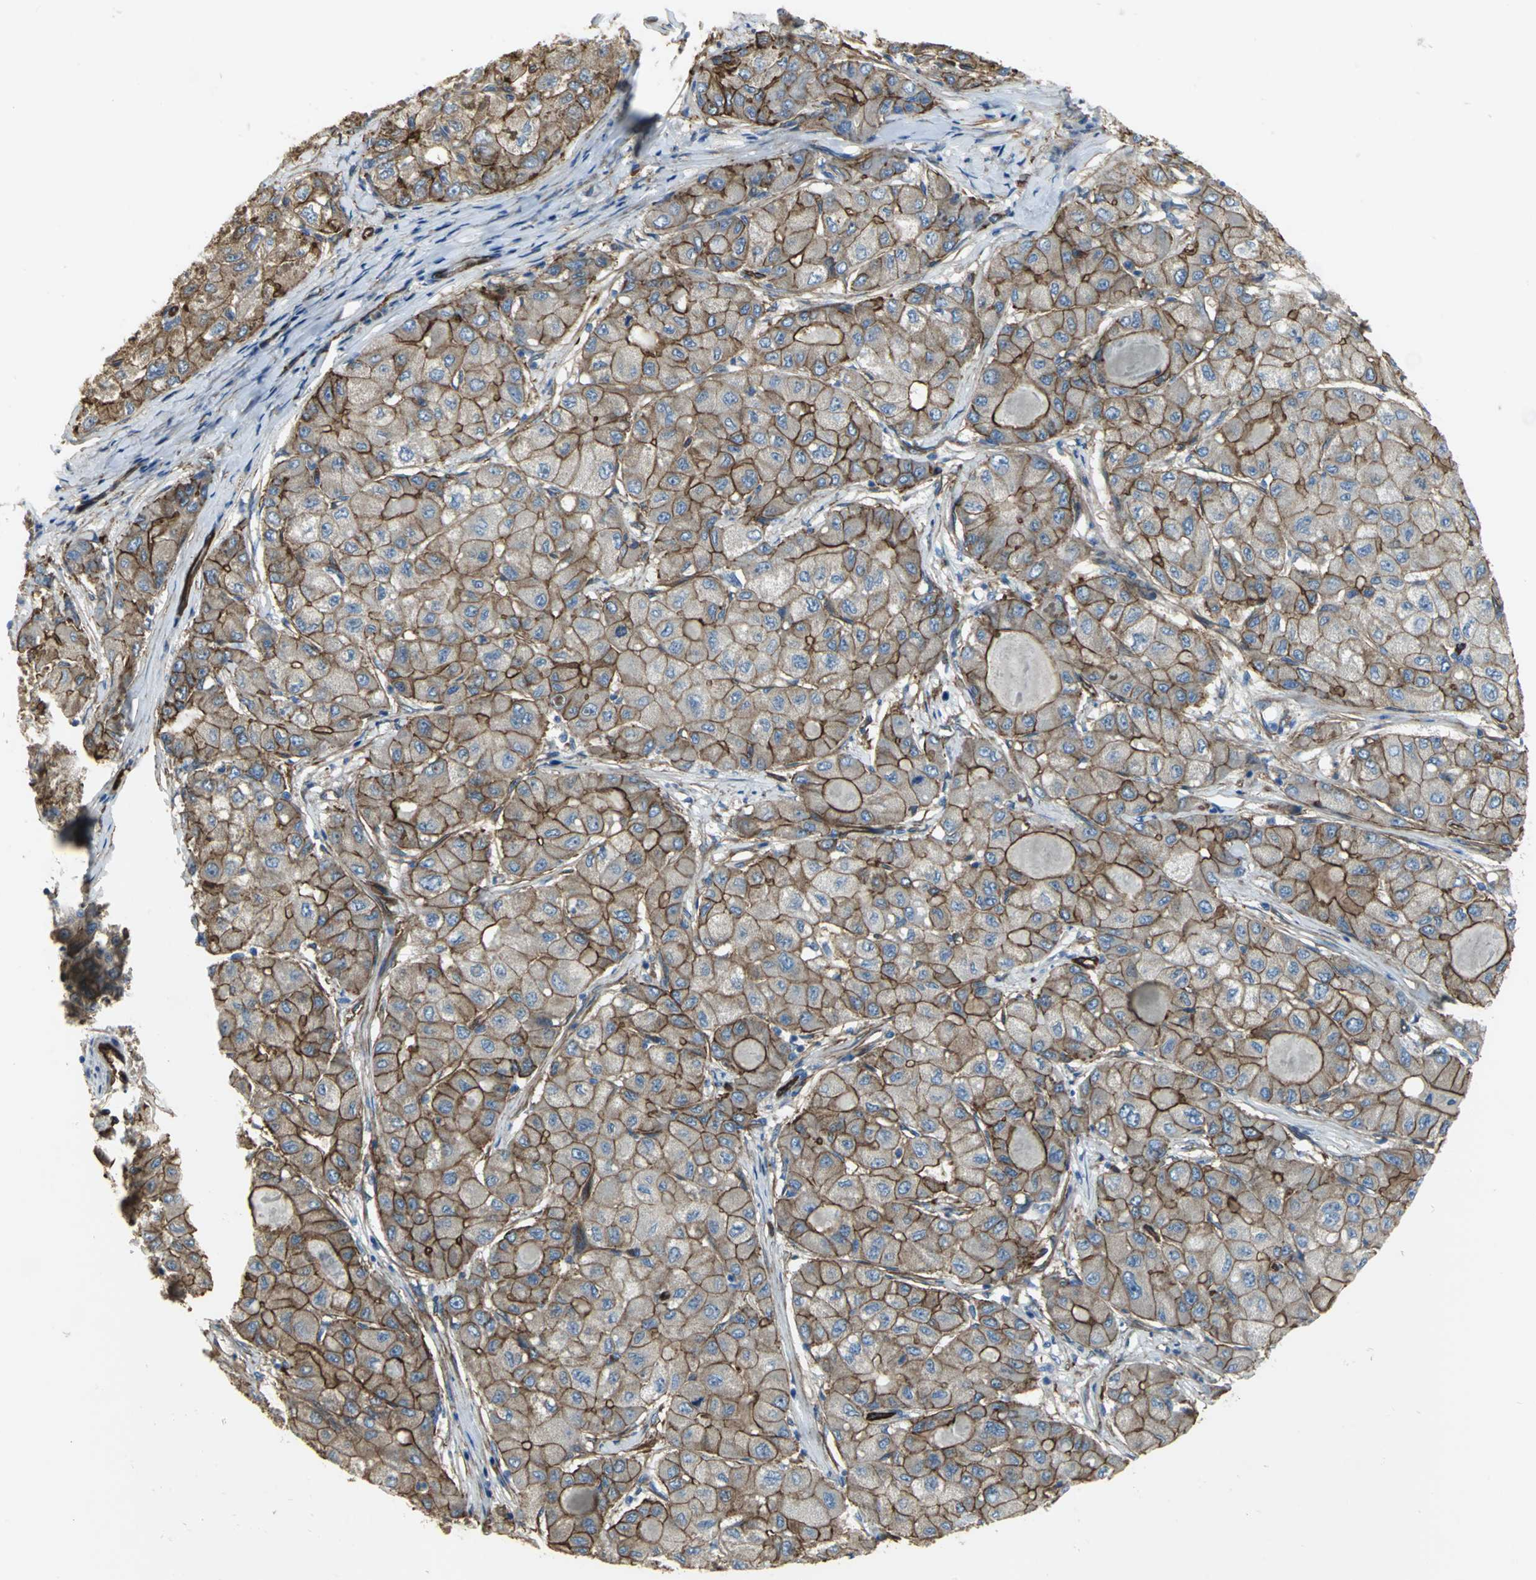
{"staining": {"intensity": "strong", "quantity": ">75%", "location": "cytoplasmic/membranous"}, "tissue": "liver cancer", "cell_type": "Tumor cells", "image_type": "cancer", "snomed": [{"axis": "morphology", "description": "Carcinoma, Hepatocellular, NOS"}, {"axis": "topography", "description": "Liver"}], "caption": "A brown stain highlights strong cytoplasmic/membranous staining of a protein in human liver cancer (hepatocellular carcinoma) tumor cells.", "gene": "FLNB", "patient": {"sex": "male", "age": 80}}